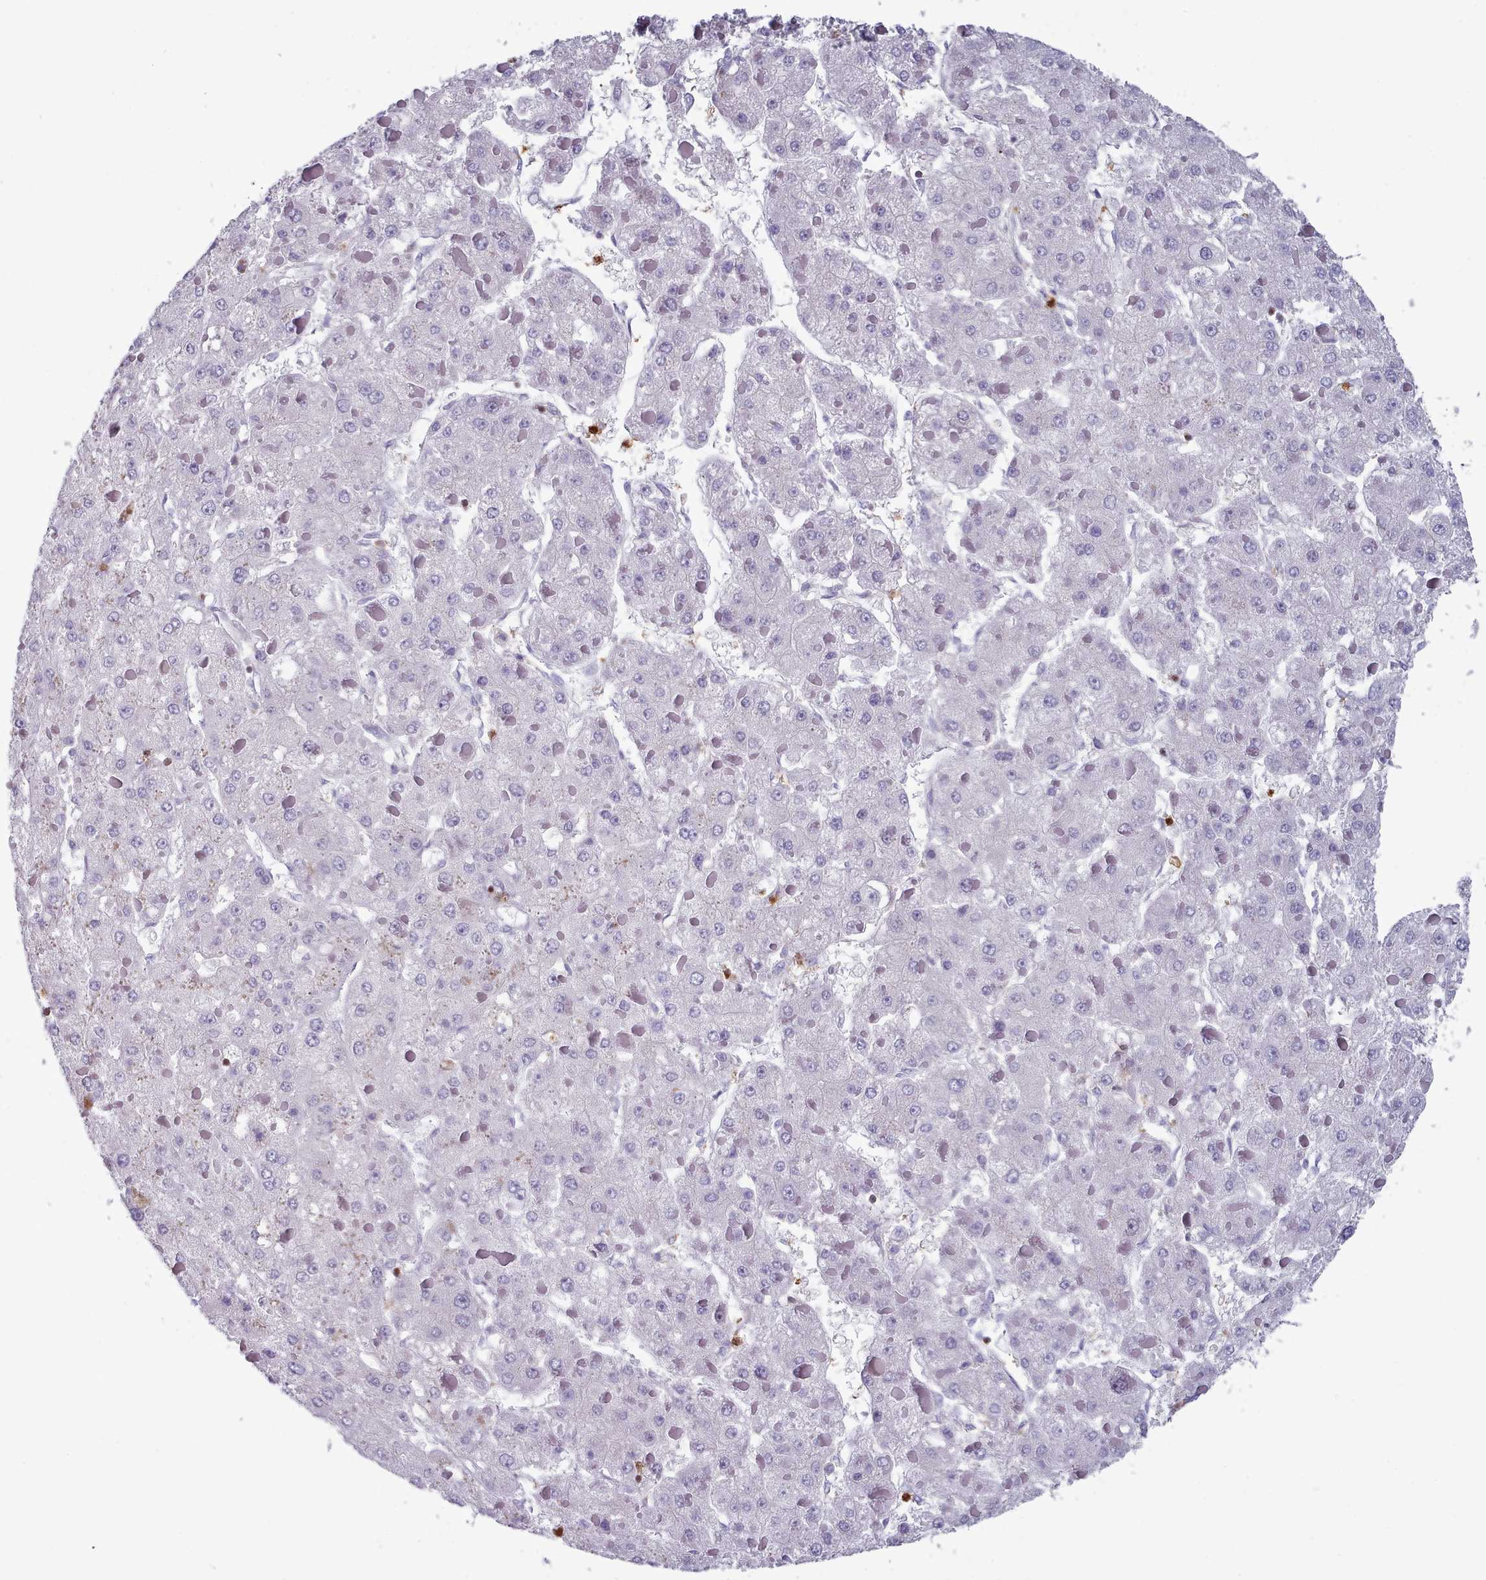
{"staining": {"intensity": "negative", "quantity": "none", "location": "none"}, "tissue": "liver cancer", "cell_type": "Tumor cells", "image_type": "cancer", "snomed": [{"axis": "morphology", "description": "Carcinoma, Hepatocellular, NOS"}, {"axis": "topography", "description": "Liver"}], "caption": "An IHC micrograph of hepatocellular carcinoma (liver) is shown. There is no staining in tumor cells of hepatocellular carcinoma (liver).", "gene": "RAC2", "patient": {"sex": "female", "age": 73}}